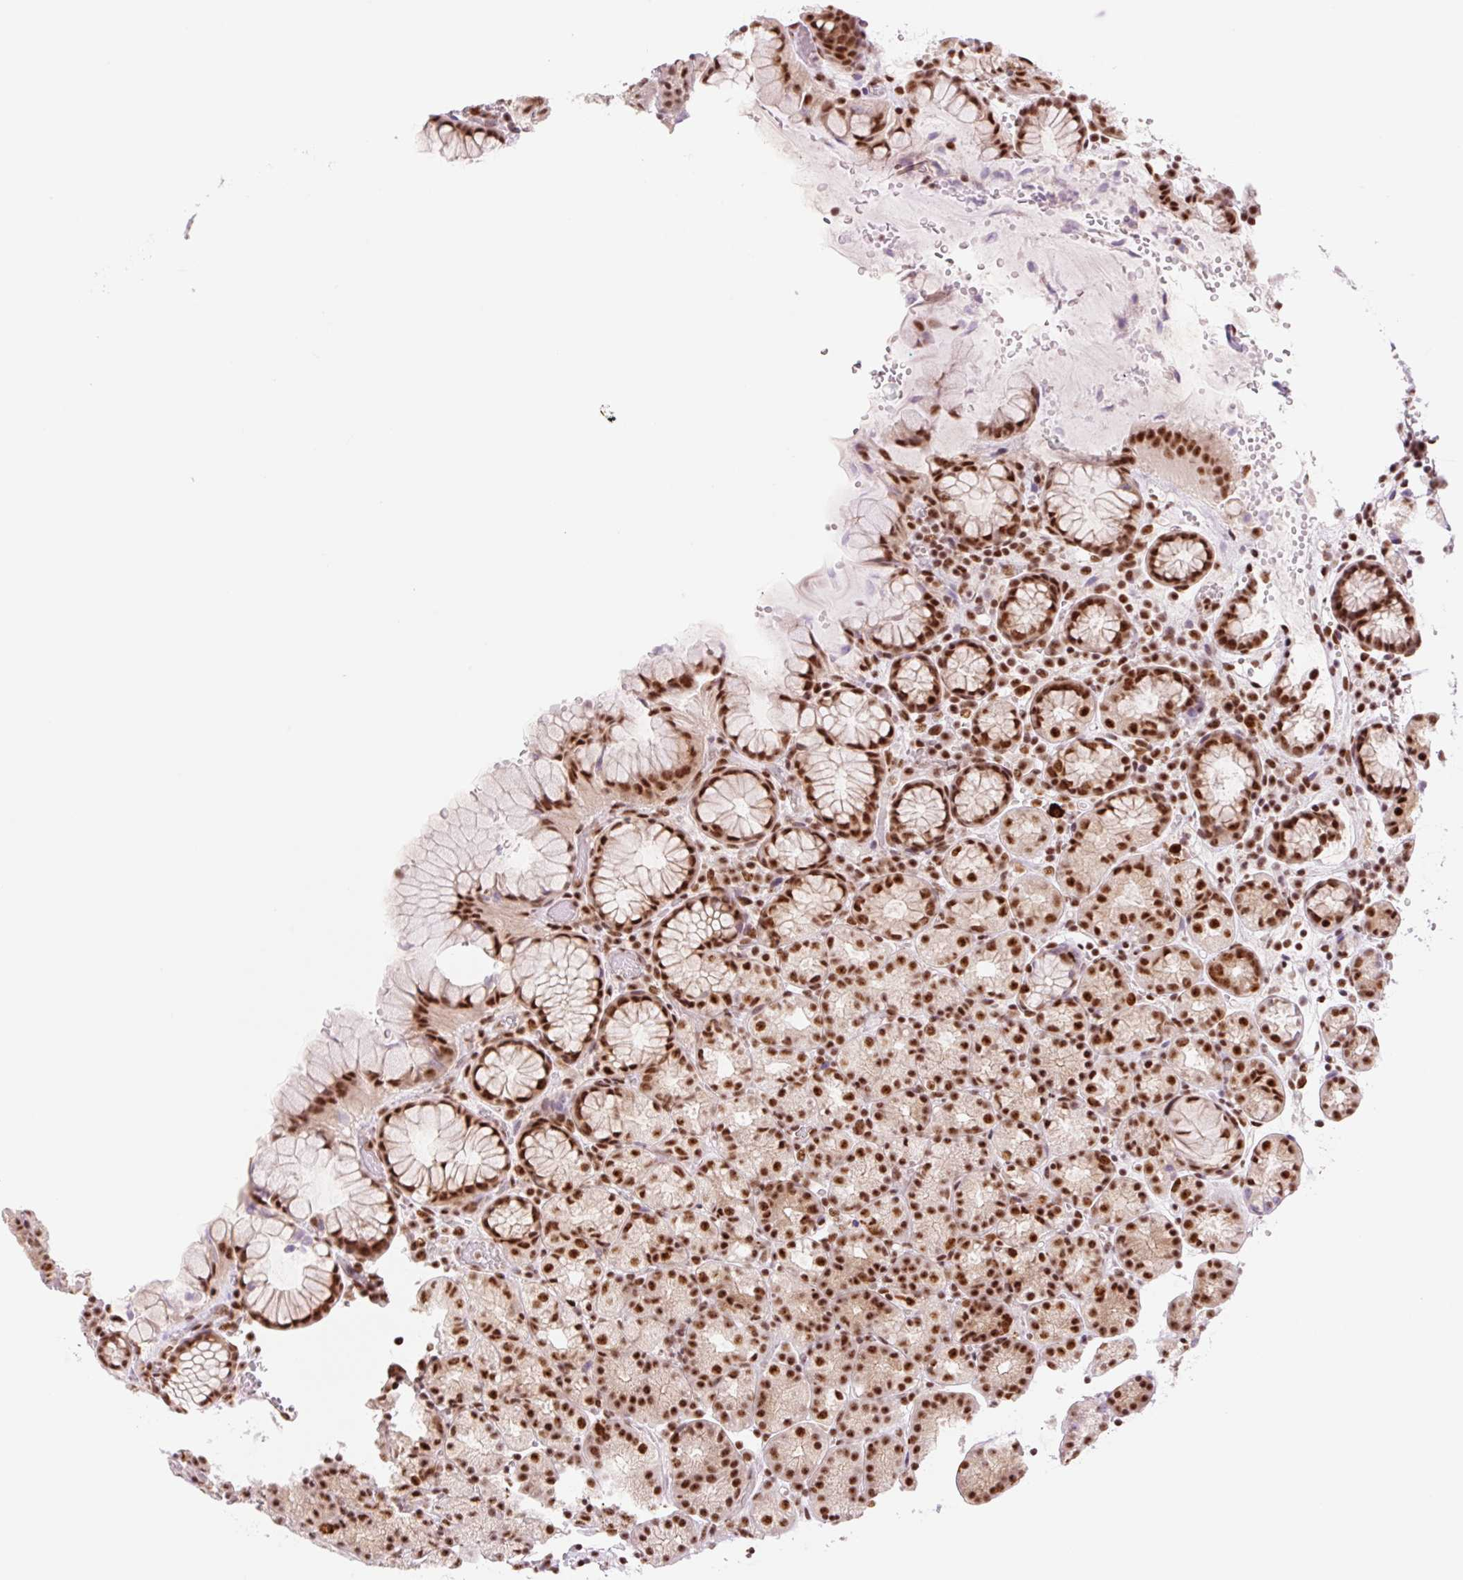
{"staining": {"intensity": "strong", "quantity": "25%-75%", "location": "nuclear"}, "tissue": "stomach", "cell_type": "Glandular cells", "image_type": "normal", "snomed": [{"axis": "morphology", "description": "Normal tissue, NOS"}, {"axis": "topography", "description": "Stomach, upper"}], "caption": "Immunohistochemistry (DAB) staining of benign stomach displays strong nuclear protein positivity in approximately 25%-75% of glandular cells. (DAB (3,3'-diaminobenzidine) IHC, brown staining for protein, blue staining for nuclei).", "gene": "PRDM11", "patient": {"sex": "female", "age": 81}}